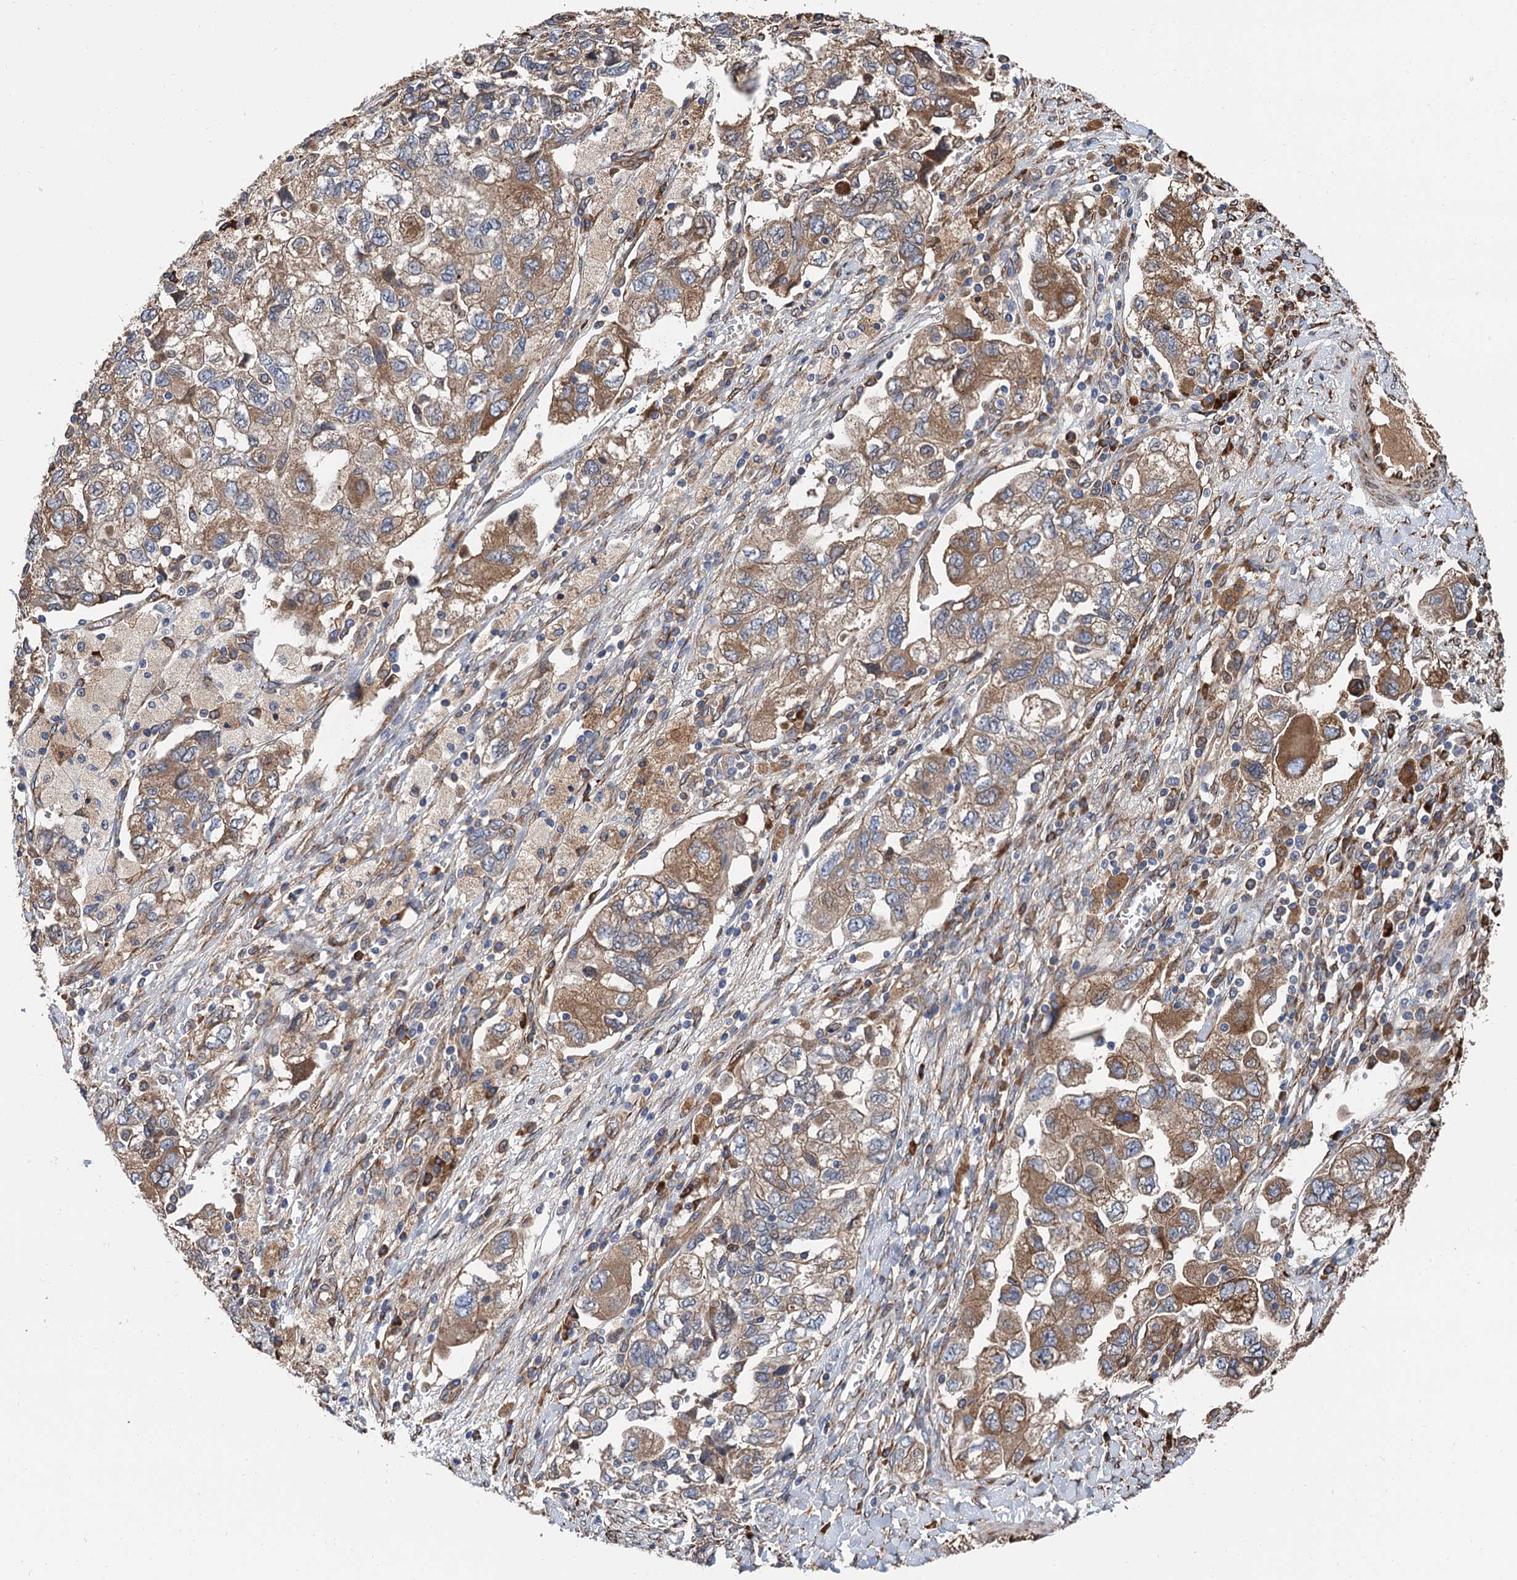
{"staining": {"intensity": "moderate", "quantity": ">75%", "location": "cytoplasmic/membranous"}, "tissue": "ovarian cancer", "cell_type": "Tumor cells", "image_type": "cancer", "snomed": [{"axis": "morphology", "description": "Carcinoma, NOS"}, {"axis": "morphology", "description": "Cystadenocarcinoma, serous, NOS"}, {"axis": "topography", "description": "Ovary"}], "caption": "Approximately >75% of tumor cells in serous cystadenocarcinoma (ovarian) reveal moderate cytoplasmic/membranous protein positivity as visualized by brown immunohistochemical staining.", "gene": "CNNM1", "patient": {"sex": "female", "age": 69}}